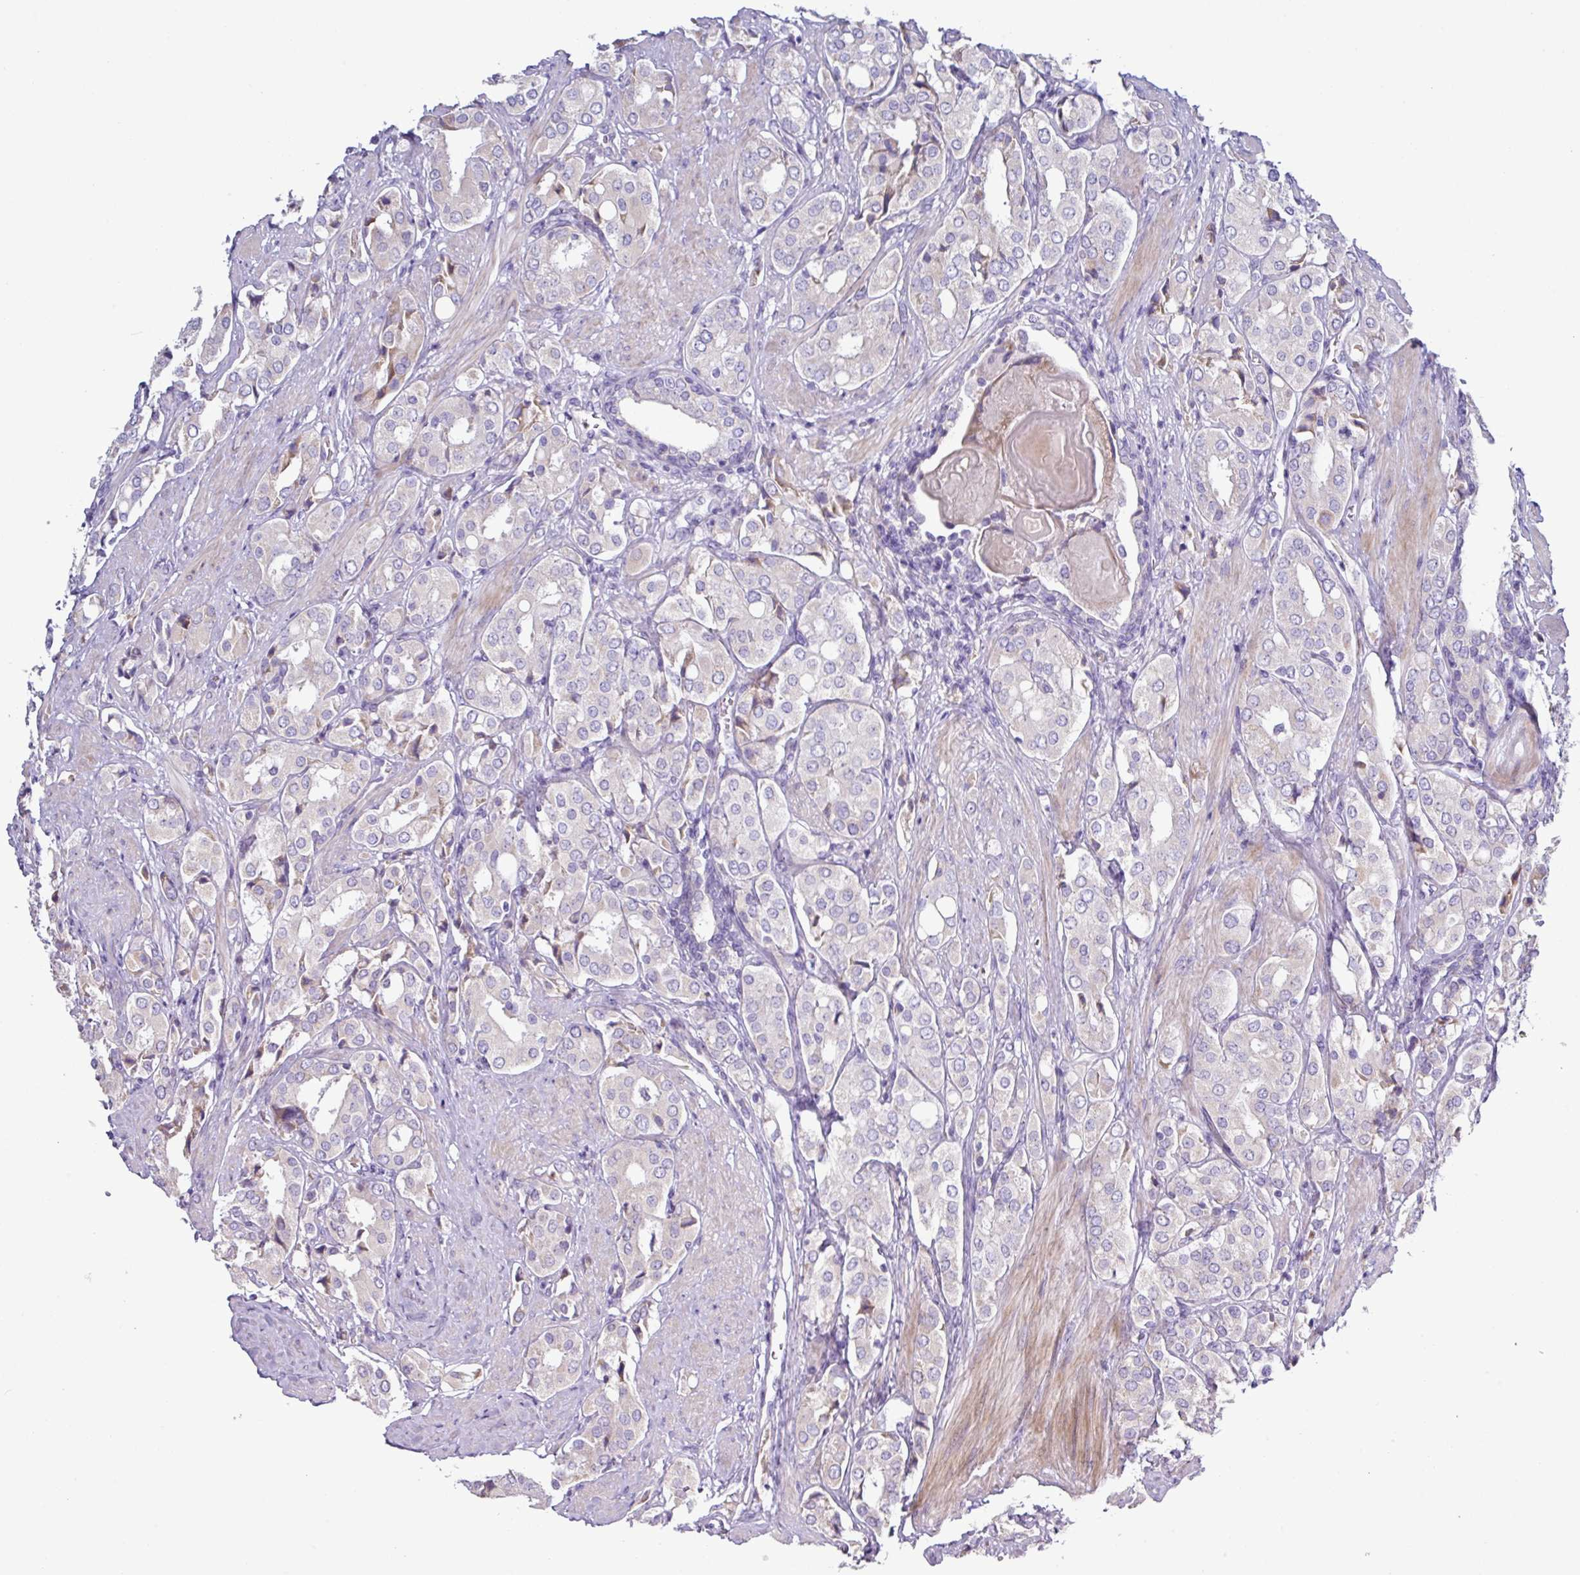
{"staining": {"intensity": "negative", "quantity": "none", "location": "none"}, "tissue": "prostate cancer", "cell_type": "Tumor cells", "image_type": "cancer", "snomed": [{"axis": "morphology", "description": "Adenocarcinoma, High grade"}, {"axis": "topography", "description": "Prostate"}], "caption": "Protein analysis of prostate cancer shows no significant positivity in tumor cells. Nuclei are stained in blue.", "gene": "RGS16", "patient": {"sex": "male", "age": 71}}